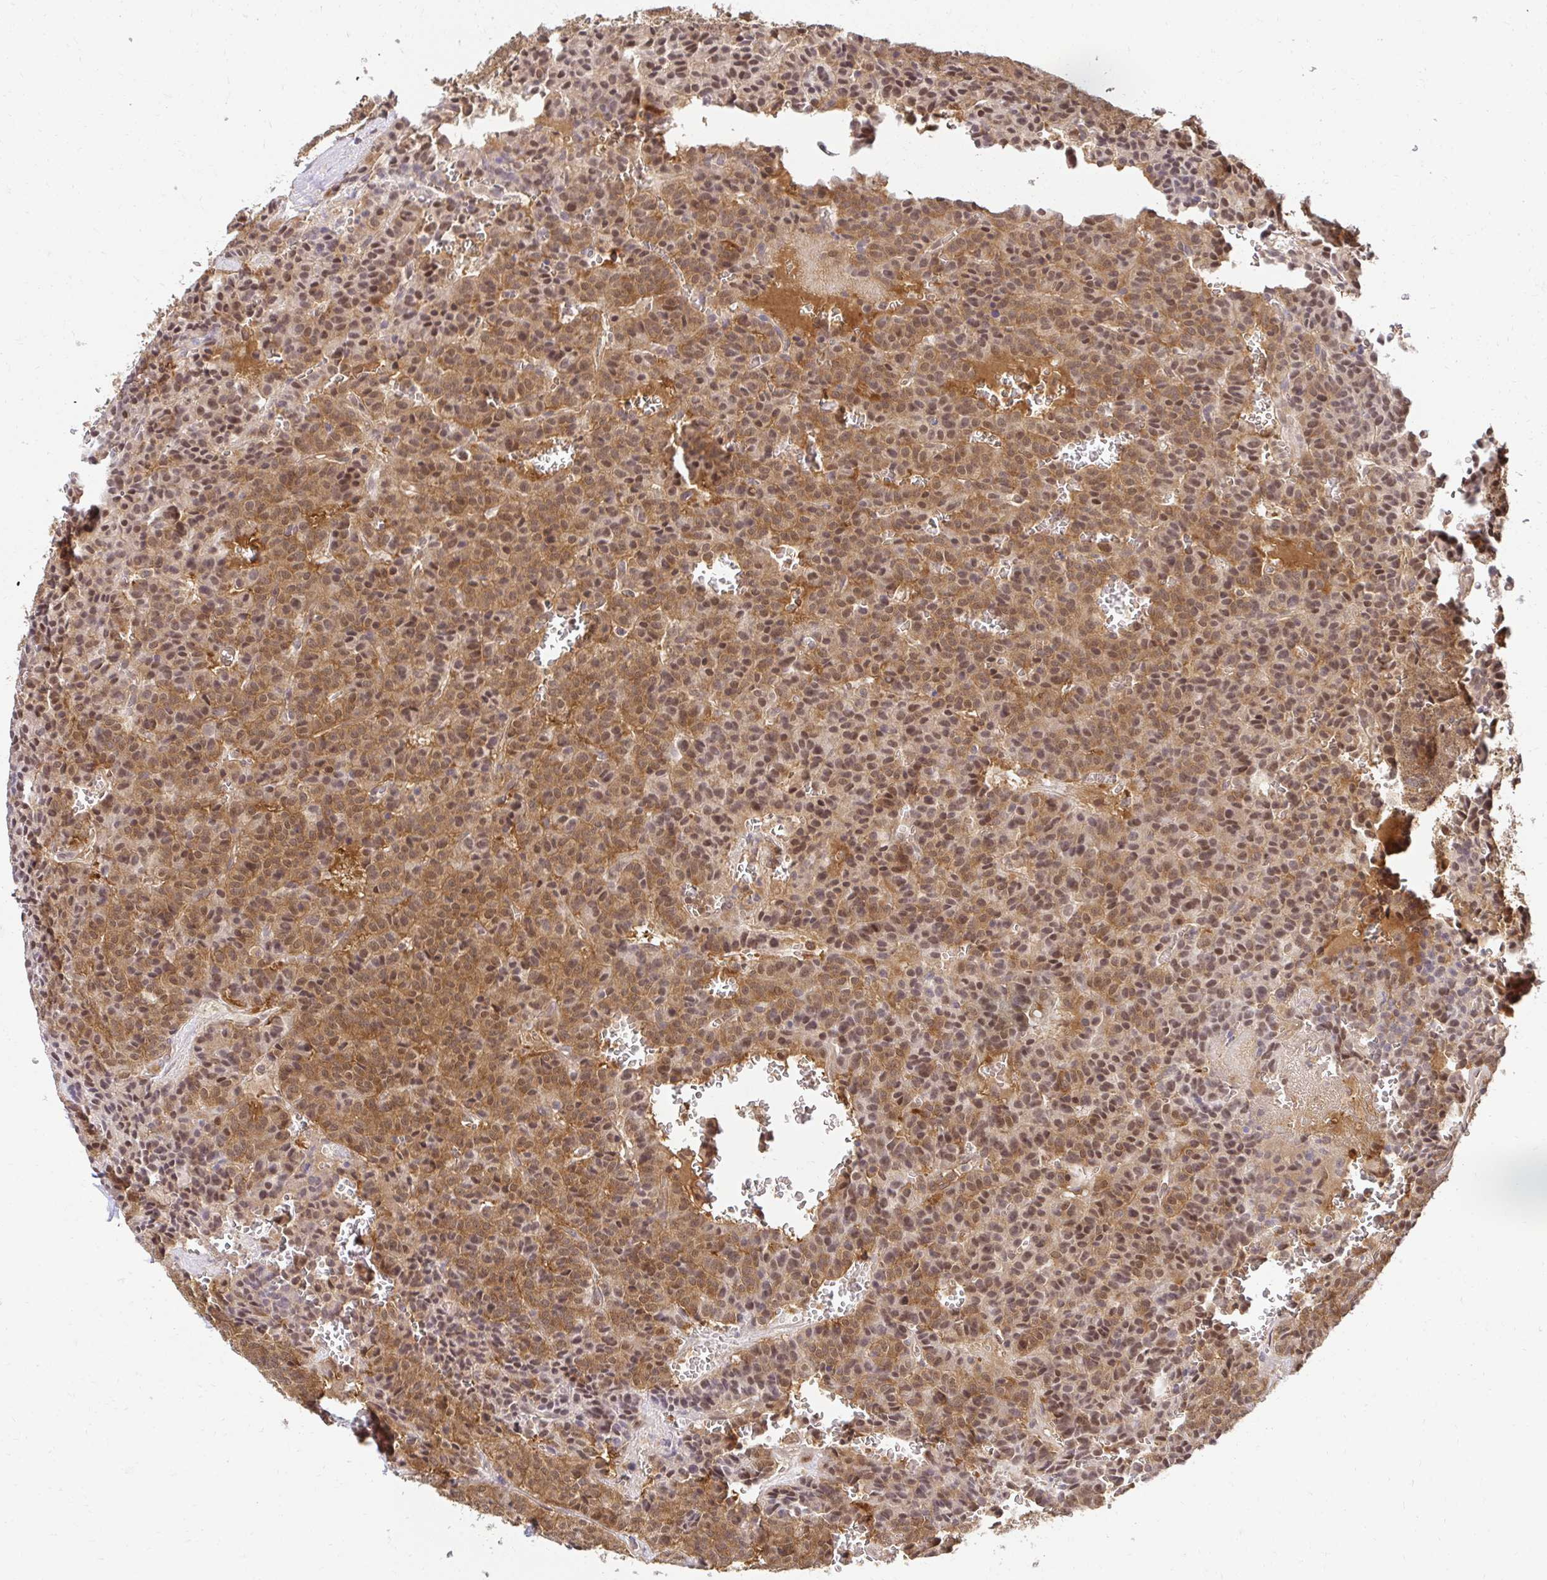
{"staining": {"intensity": "moderate", "quantity": ">75%", "location": "cytoplasmic/membranous,nuclear"}, "tissue": "carcinoid", "cell_type": "Tumor cells", "image_type": "cancer", "snomed": [{"axis": "morphology", "description": "Carcinoid, malignant, NOS"}, {"axis": "topography", "description": "Lung"}], "caption": "Immunohistochemistry of carcinoid demonstrates medium levels of moderate cytoplasmic/membranous and nuclear positivity in about >75% of tumor cells. (DAB = brown stain, brightfield microscopy at high magnification).", "gene": "PSMA4", "patient": {"sex": "male", "age": 70}}